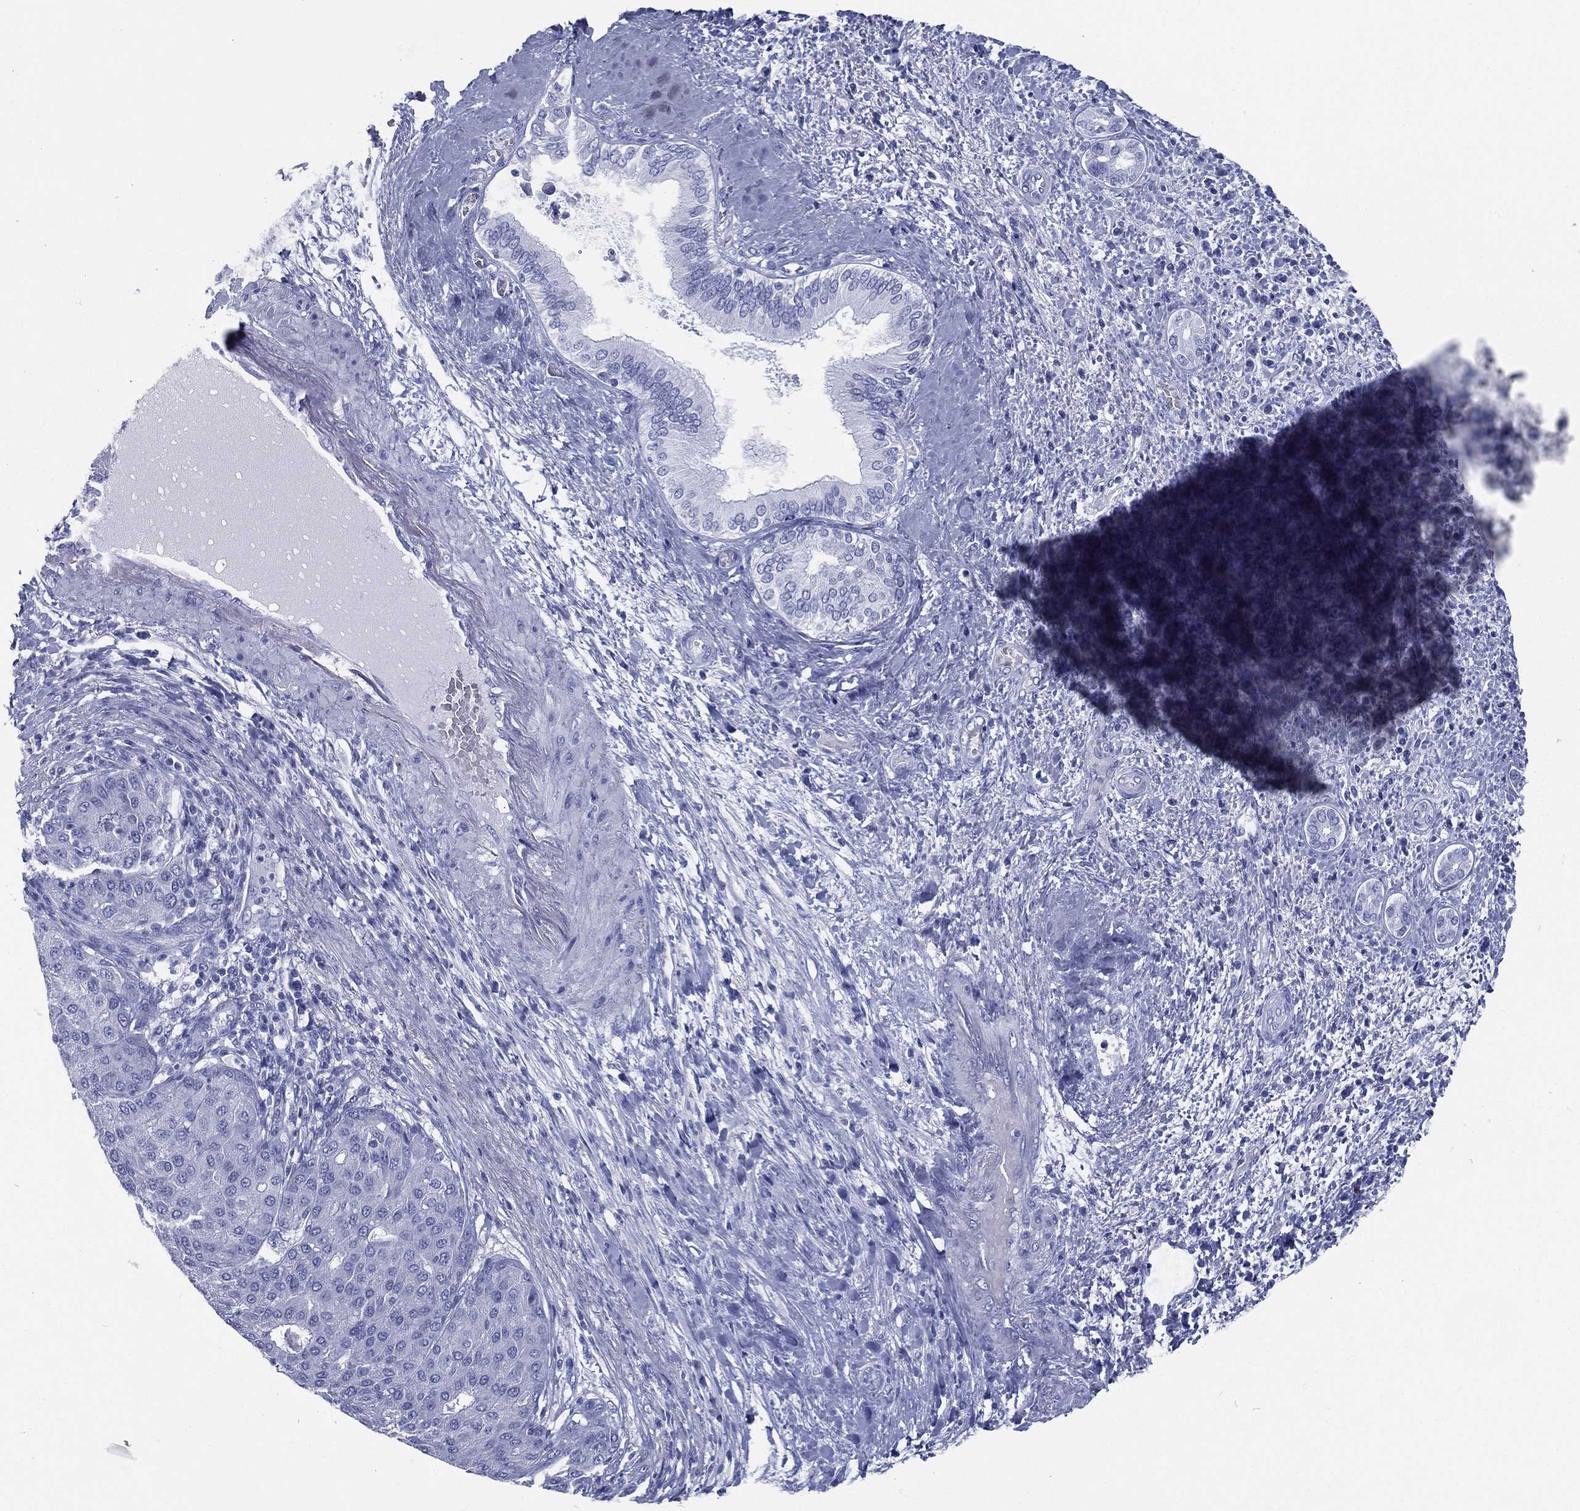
{"staining": {"intensity": "negative", "quantity": "none", "location": "none"}, "tissue": "liver cancer", "cell_type": "Tumor cells", "image_type": "cancer", "snomed": [{"axis": "morphology", "description": "Carcinoma, Hepatocellular, NOS"}, {"axis": "topography", "description": "Liver"}], "caption": "The IHC photomicrograph has no significant staining in tumor cells of hepatocellular carcinoma (liver) tissue.", "gene": "RSPH4A", "patient": {"sex": "male", "age": 65}}